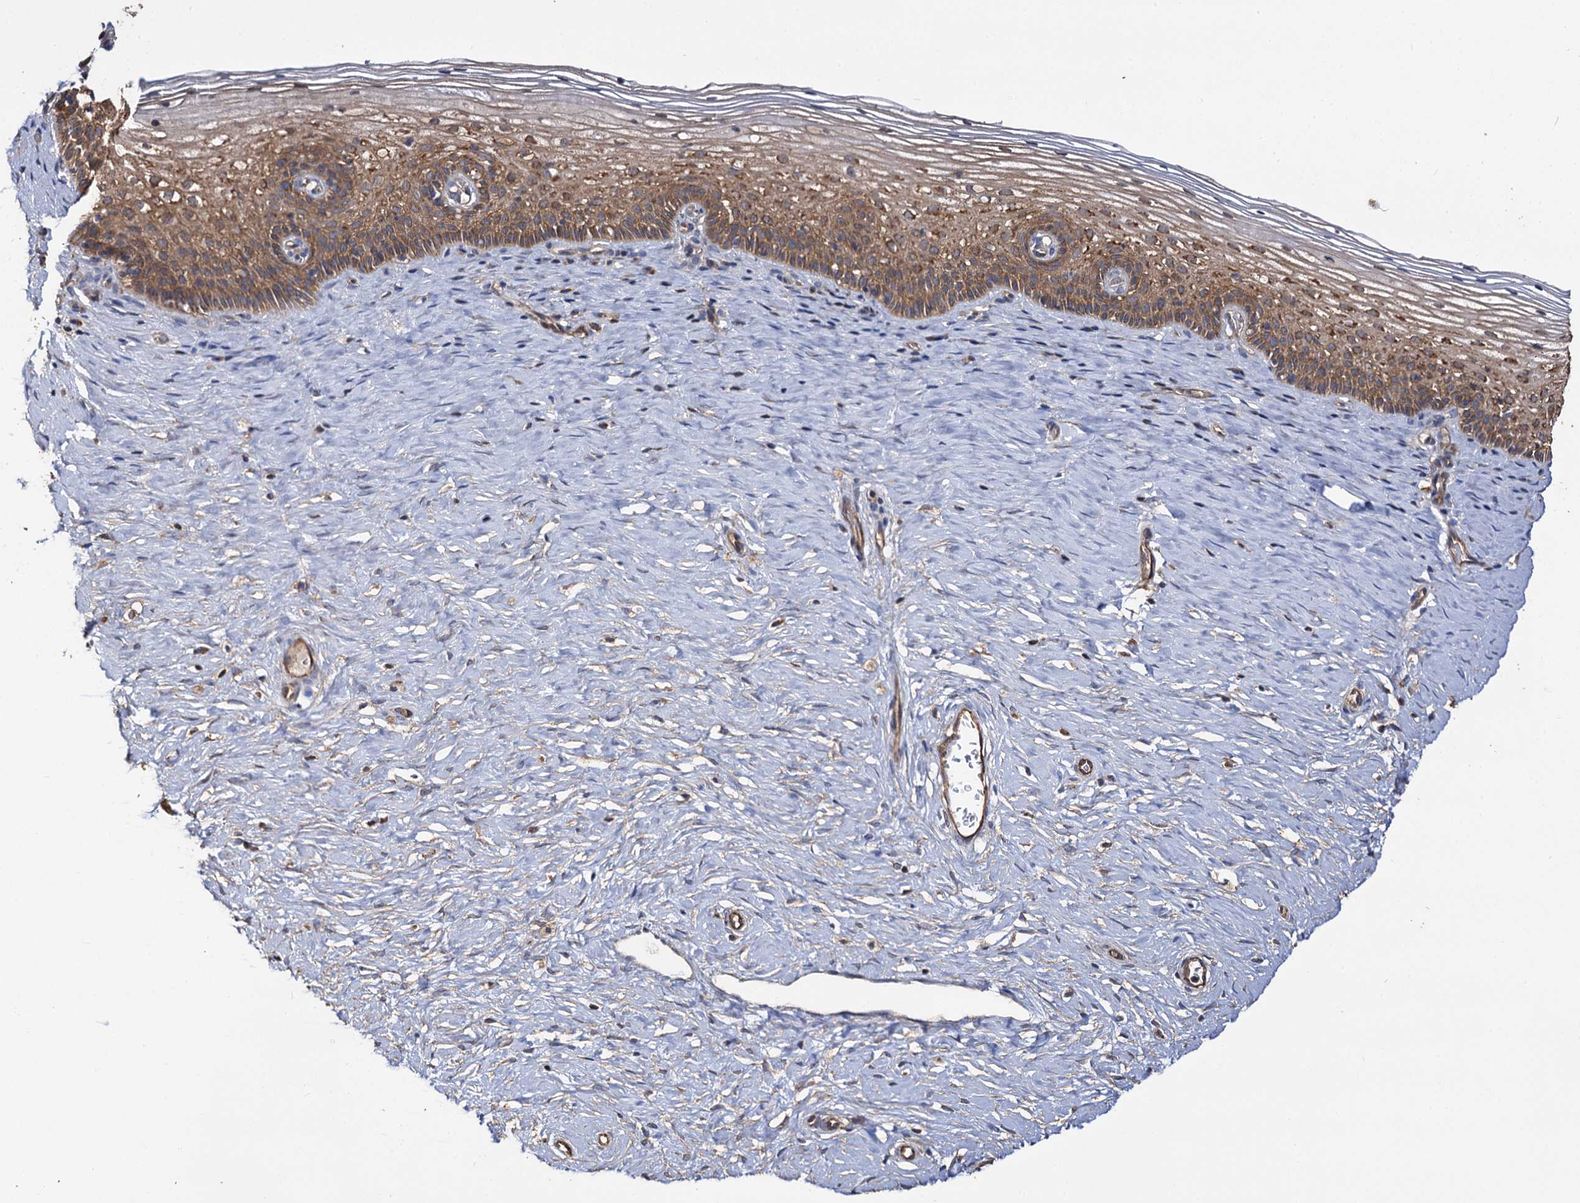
{"staining": {"intensity": "weak", "quantity": "25%-75%", "location": "cytoplasmic/membranous"}, "tissue": "cervix", "cell_type": "Glandular cells", "image_type": "normal", "snomed": [{"axis": "morphology", "description": "Normal tissue, NOS"}, {"axis": "topography", "description": "Cervix"}], "caption": "DAB immunohistochemical staining of unremarkable cervix shows weak cytoplasmic/membranous protein staining in about 25%-75% of glandular cells.", "gene": "IDI1", "patient": {"sex": "female", "age": 33}}